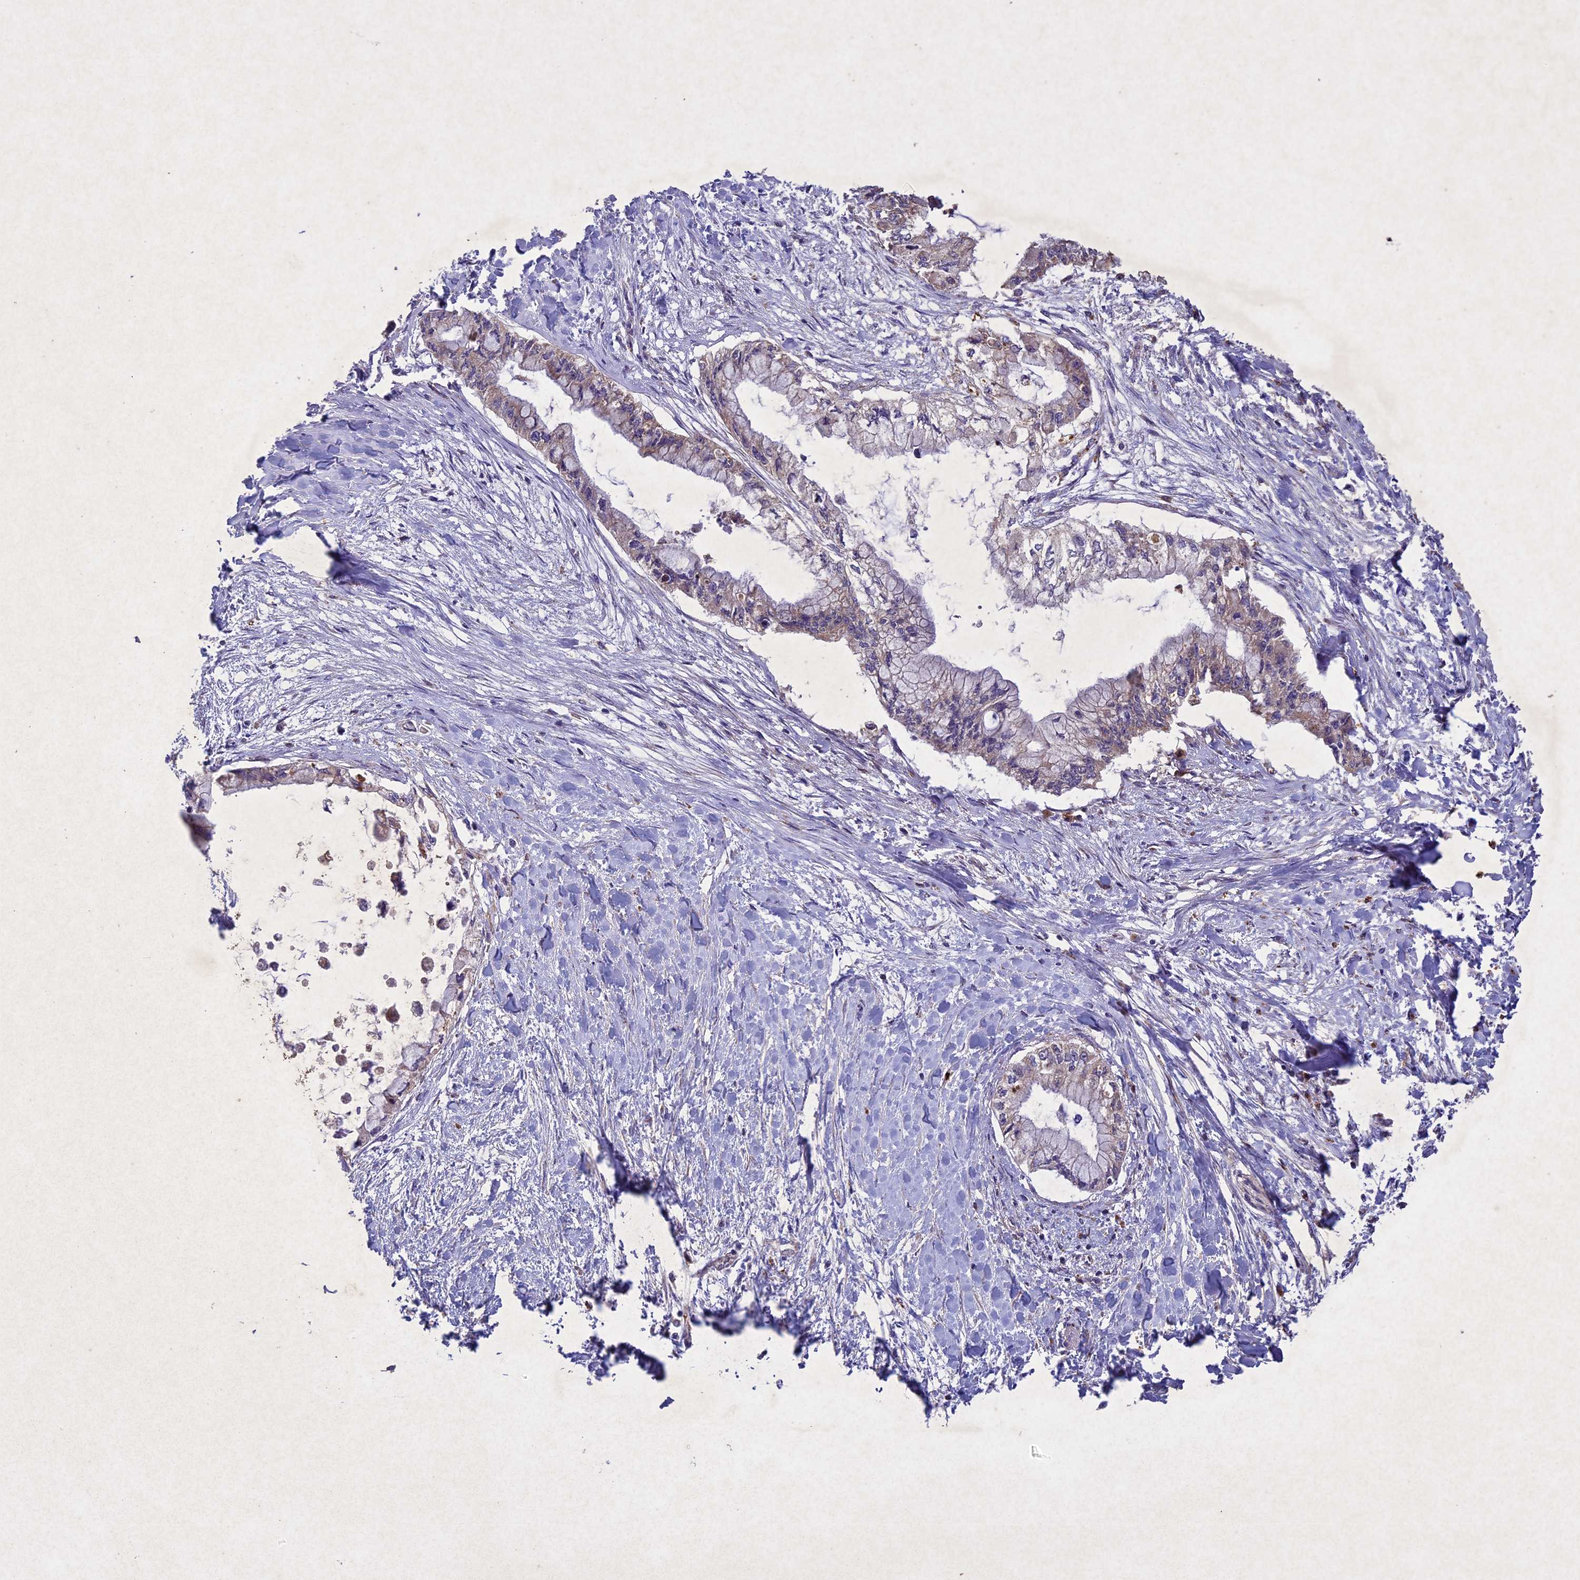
{"staining": {"intensity": "negative", "quantity": "none", "location": "none"}, "tissue": "pancreatic cancer", "cell_type": "Tumor cells", "image_type": "cancer", "snomed": [{"axis": "morphology", "description": "Adenocarcinoma, NOS"}, {"axis": "topography", "description": "Pancreas"}], "caption": "Pancreatic cancer was stained to show a protein in brown. There is no significant staining in tumor cells.", "gene": "CIAO2B", "patient": {"sex": "male", "age": 48}}